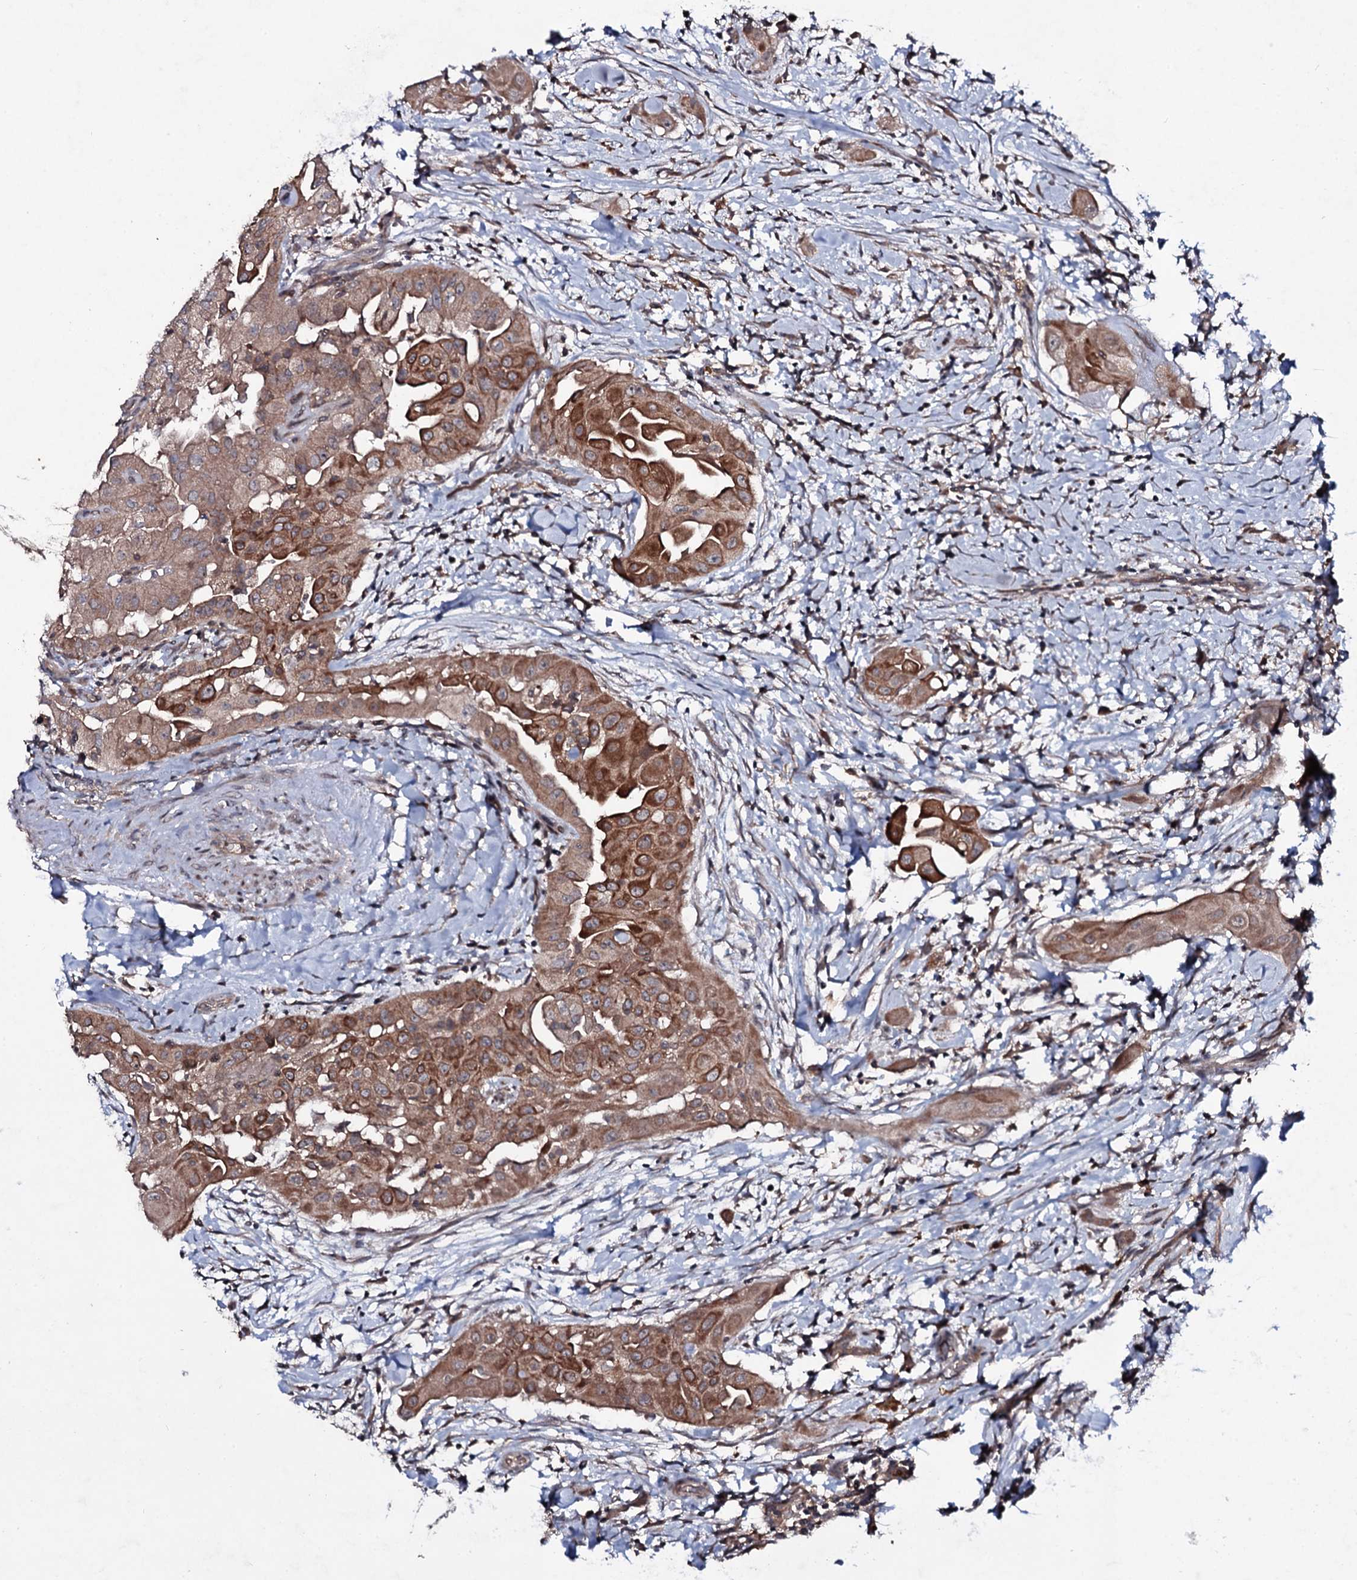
{"staining": {"intensity": "moderate", "quantity": ">75%", "location": "cytoplasmic/membranous"}, "tissue": "thyroid cancer", "cell_type": "Tumor cells", "image_type": "cancer", "snomed": [{"axis": "morphology", "description": "Papillary adenocarcinoma, NOS"}, {"axis": "topography", "description": "Thyroid gland"}], "caption": "A histopathology image of papillary adenocarcinoma (thyroid) stained for a protein displays moderate cytoplasmic/membranous brown staining in tumor cells.", "gene": "SNAP23", "patient": {"sex": "female", "age": 59}}